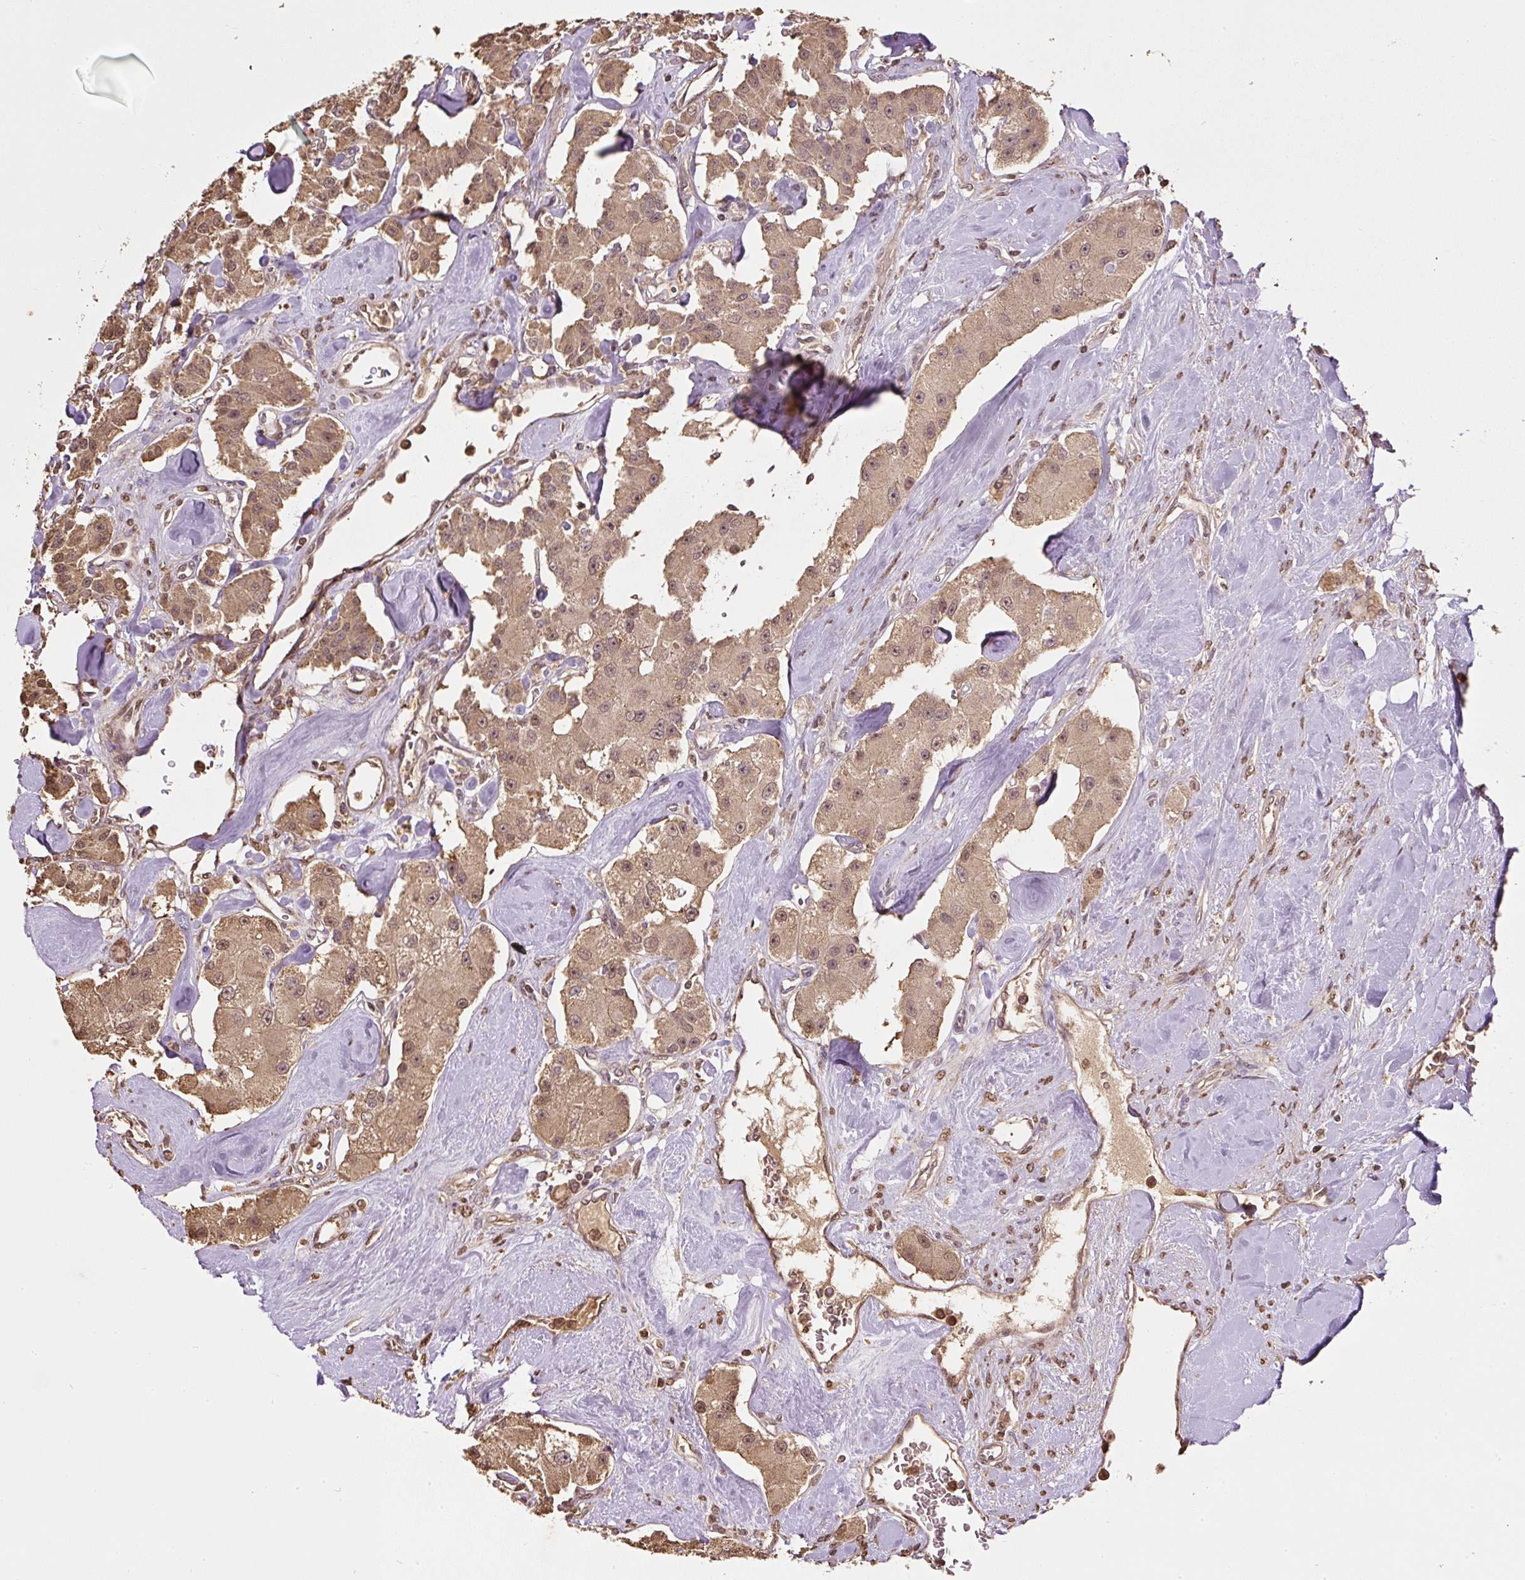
{"staining": {"intensity": "moderate", "quantity": ">75%", "location": "cytoplasmic/membranous,nuclear"}, "tissue": "carcinoid", "cell_type": "Tumor cells", "image_type": "cancer", "snomed": [{"axis": "morphology", "description": "Carcinoid, malignant, NOS"}, {"axis": "topography", "description": "Pancreas"}], "caption": "Protein expression analysis of carcinoid (malignant) displays moderate cytoplasmic/membranous and nuclear positivity in approximately >75% of tumor cells. (brown staining indicates protein expression, while blue staining denotes nuclei).", "gene": "TMEM170B", "patient": {"sex": "male", "age": 41}}